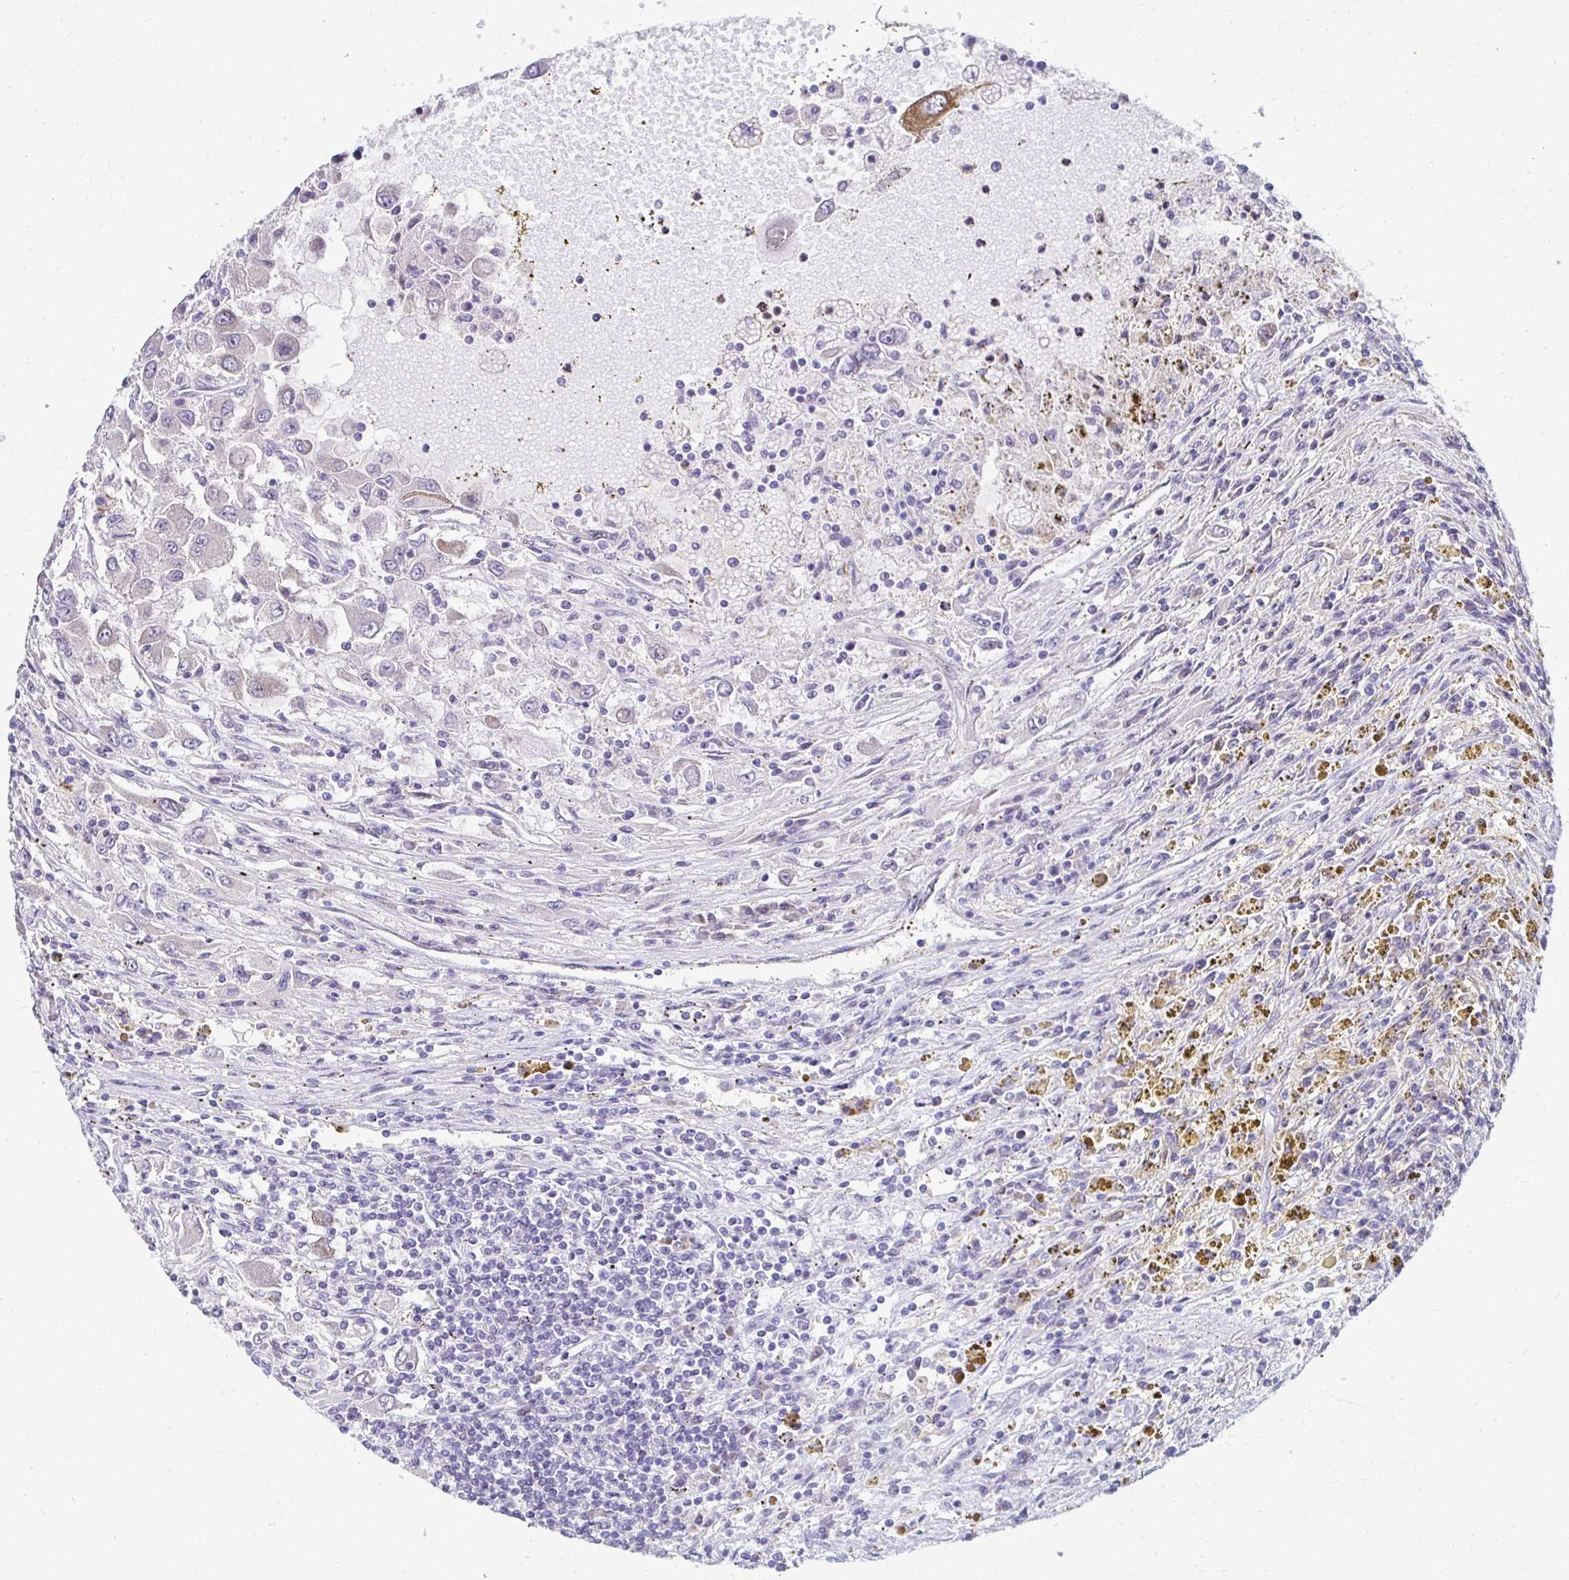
{"staining": {"intensity": "negative", "quantity": "none", "location": "none"}, "tissue": "renal cancer", "cell_type": "Tumor cells", "image_type": "cancer", "snomed": [{"axis": "morphology", "description": "Adenocarcinoma, NOS"}, {"axis": "topography", "description": "Kidney"}], "caption": "The micrograph displays no significant staining in tumor cells of adenocarcinoma (renal).", "gene": "PADI2", "patient": {"sex": "female", "age": 67}}